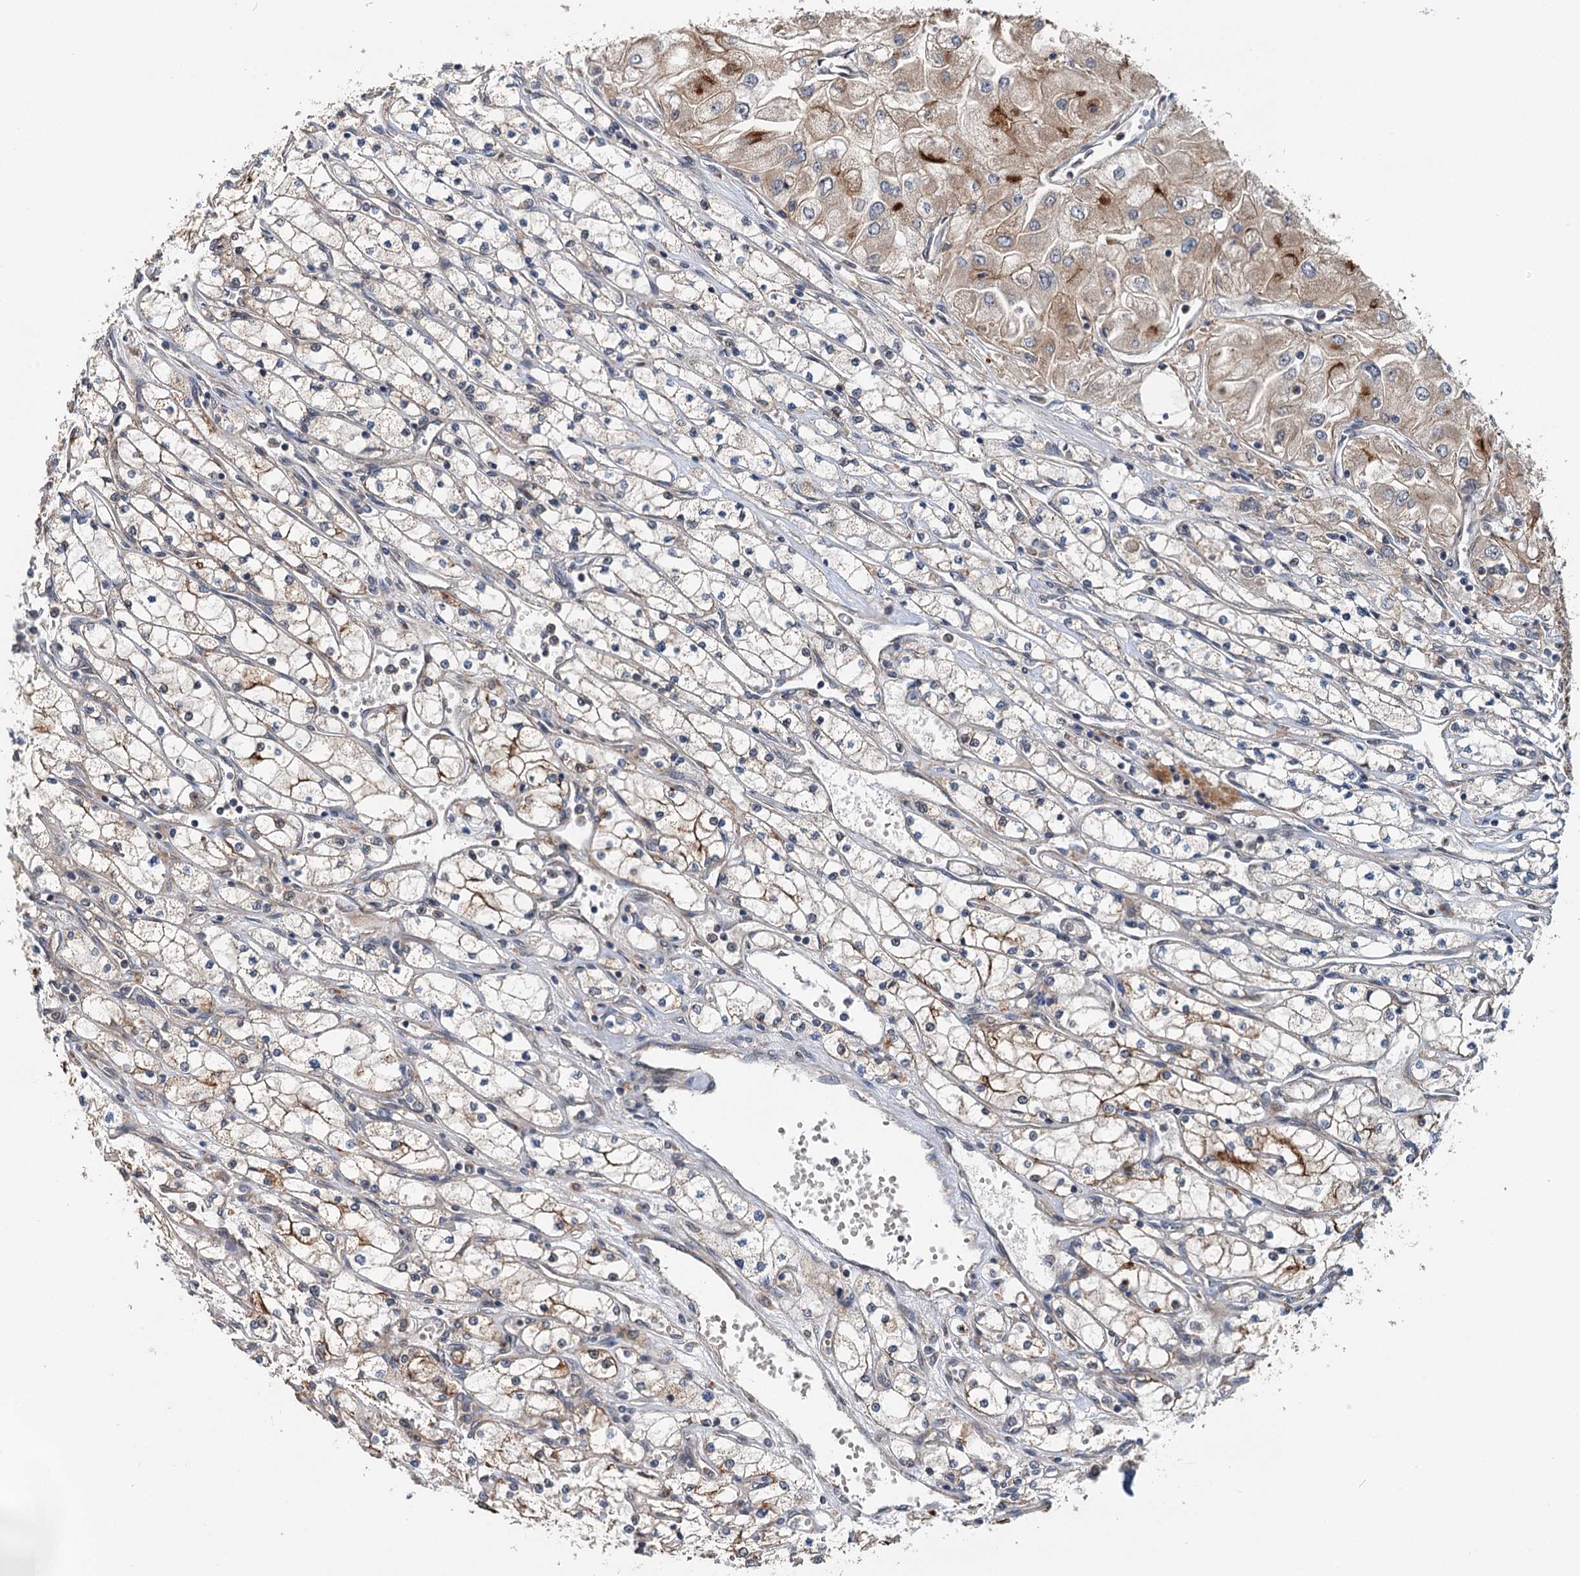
{"staining": {"intensity": "moderate", "quantity": "25%-75%", "location": "cytoplasmic/membranous"}, "tissue": "renal cancer", "cell_type": "Tumor cells", "image_type": "cancer", "snomed": [{"axis": "morphology", "description": "Adenocarcinoma, NOS"}, {"axis": "topography", "description": "Kidney"}], "caption": "Adenocarcinoma (renal) stained with IHC exhibits moderate cytoplasmic/membranous expression in about 25%-75% of tumor cells.", "gene": "LRRK2", "patient": {"sex": "male", "age": 80}}